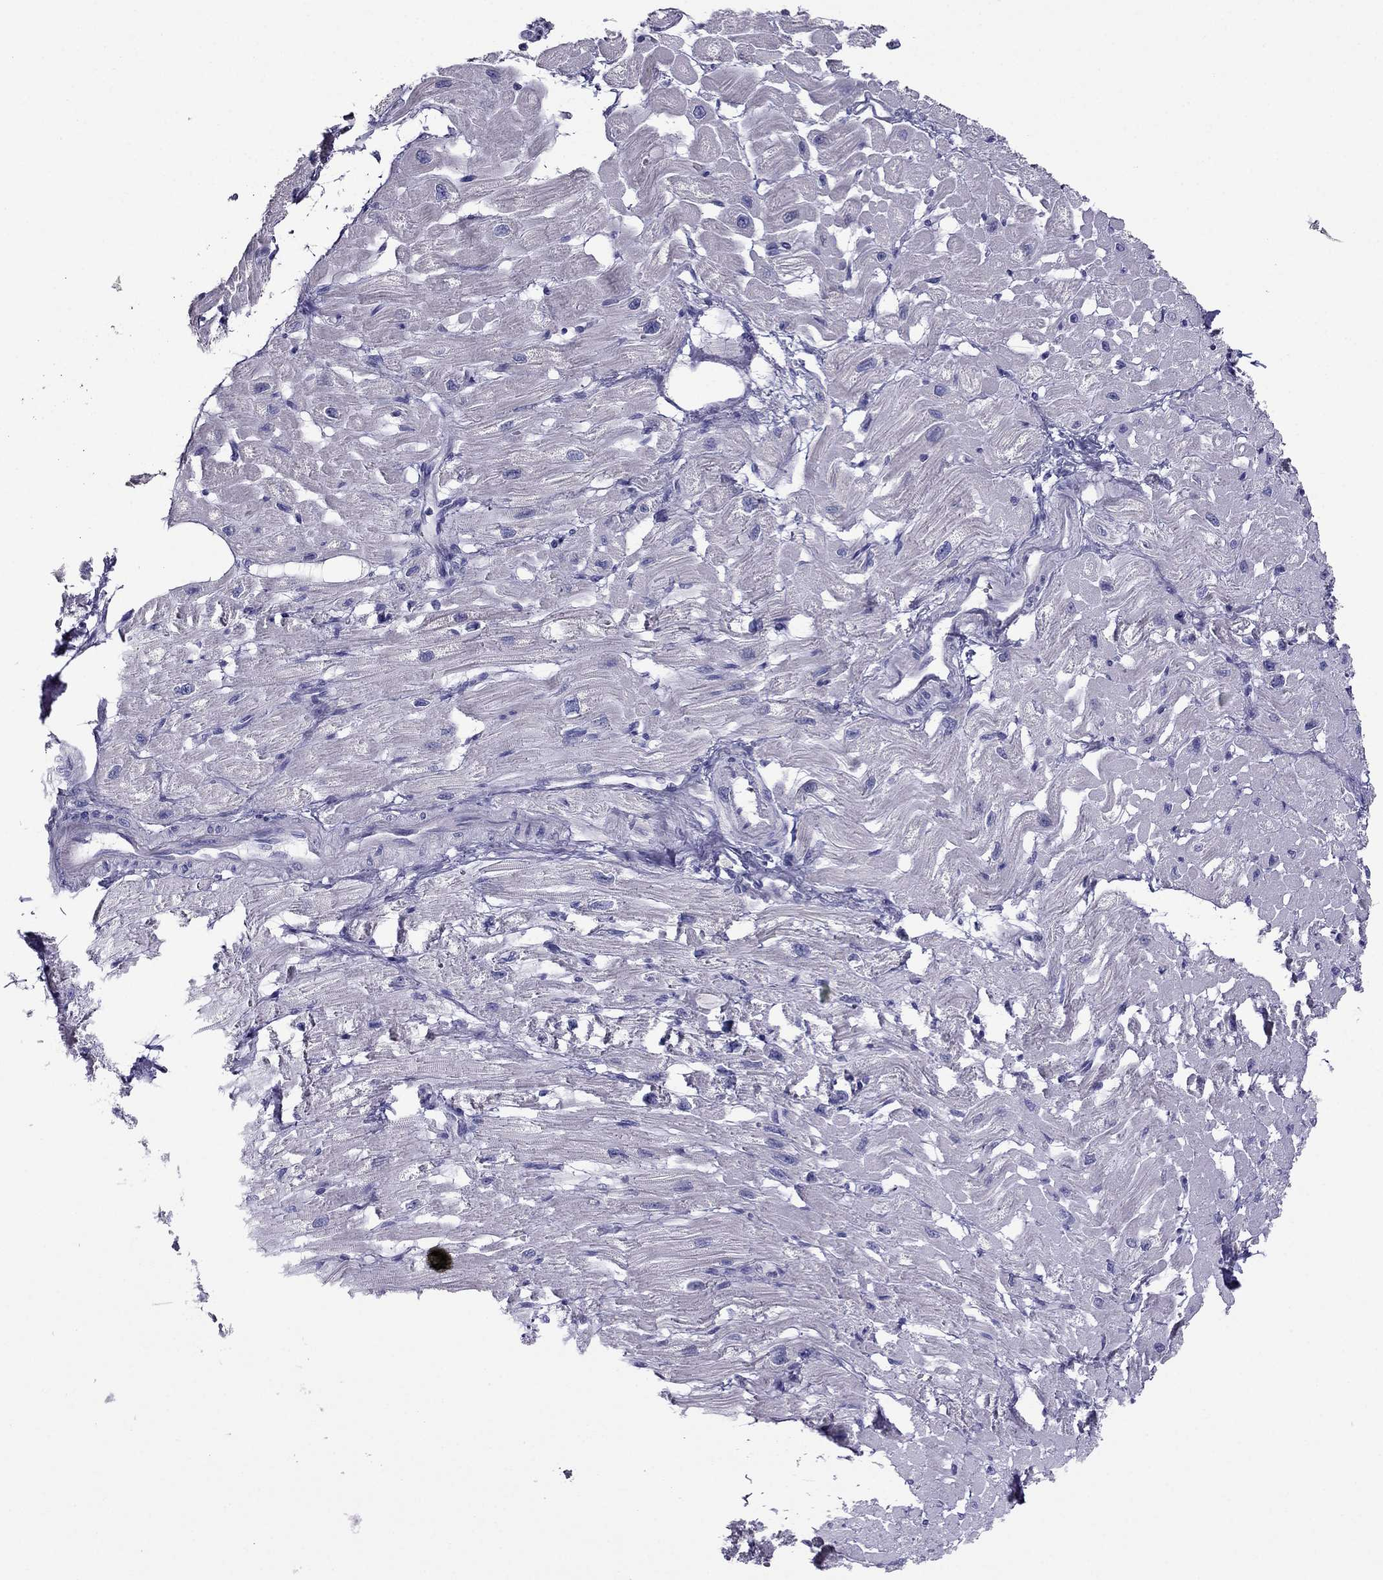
{"staining": {"intensity": "negative", "quantity": "none", "location": "none"}, "tissue": "heart muscle", "cell_type": "Cardiomyocytes", "image_type": "normal", "snomed": [{"axis": "morphology", "description": "Normal tissue, NOS"}, {"axis": "topography", "description": "Heart"}], "caption": "This is a micrograph of IHC staining of unremarkable heart muscle, which shows no staining in cardiomyocytes. (Brightfield microscopy of DAB IHC at high magnification).", "gene": "ERC2", "patient": {"sex": "male", "age": 66}}